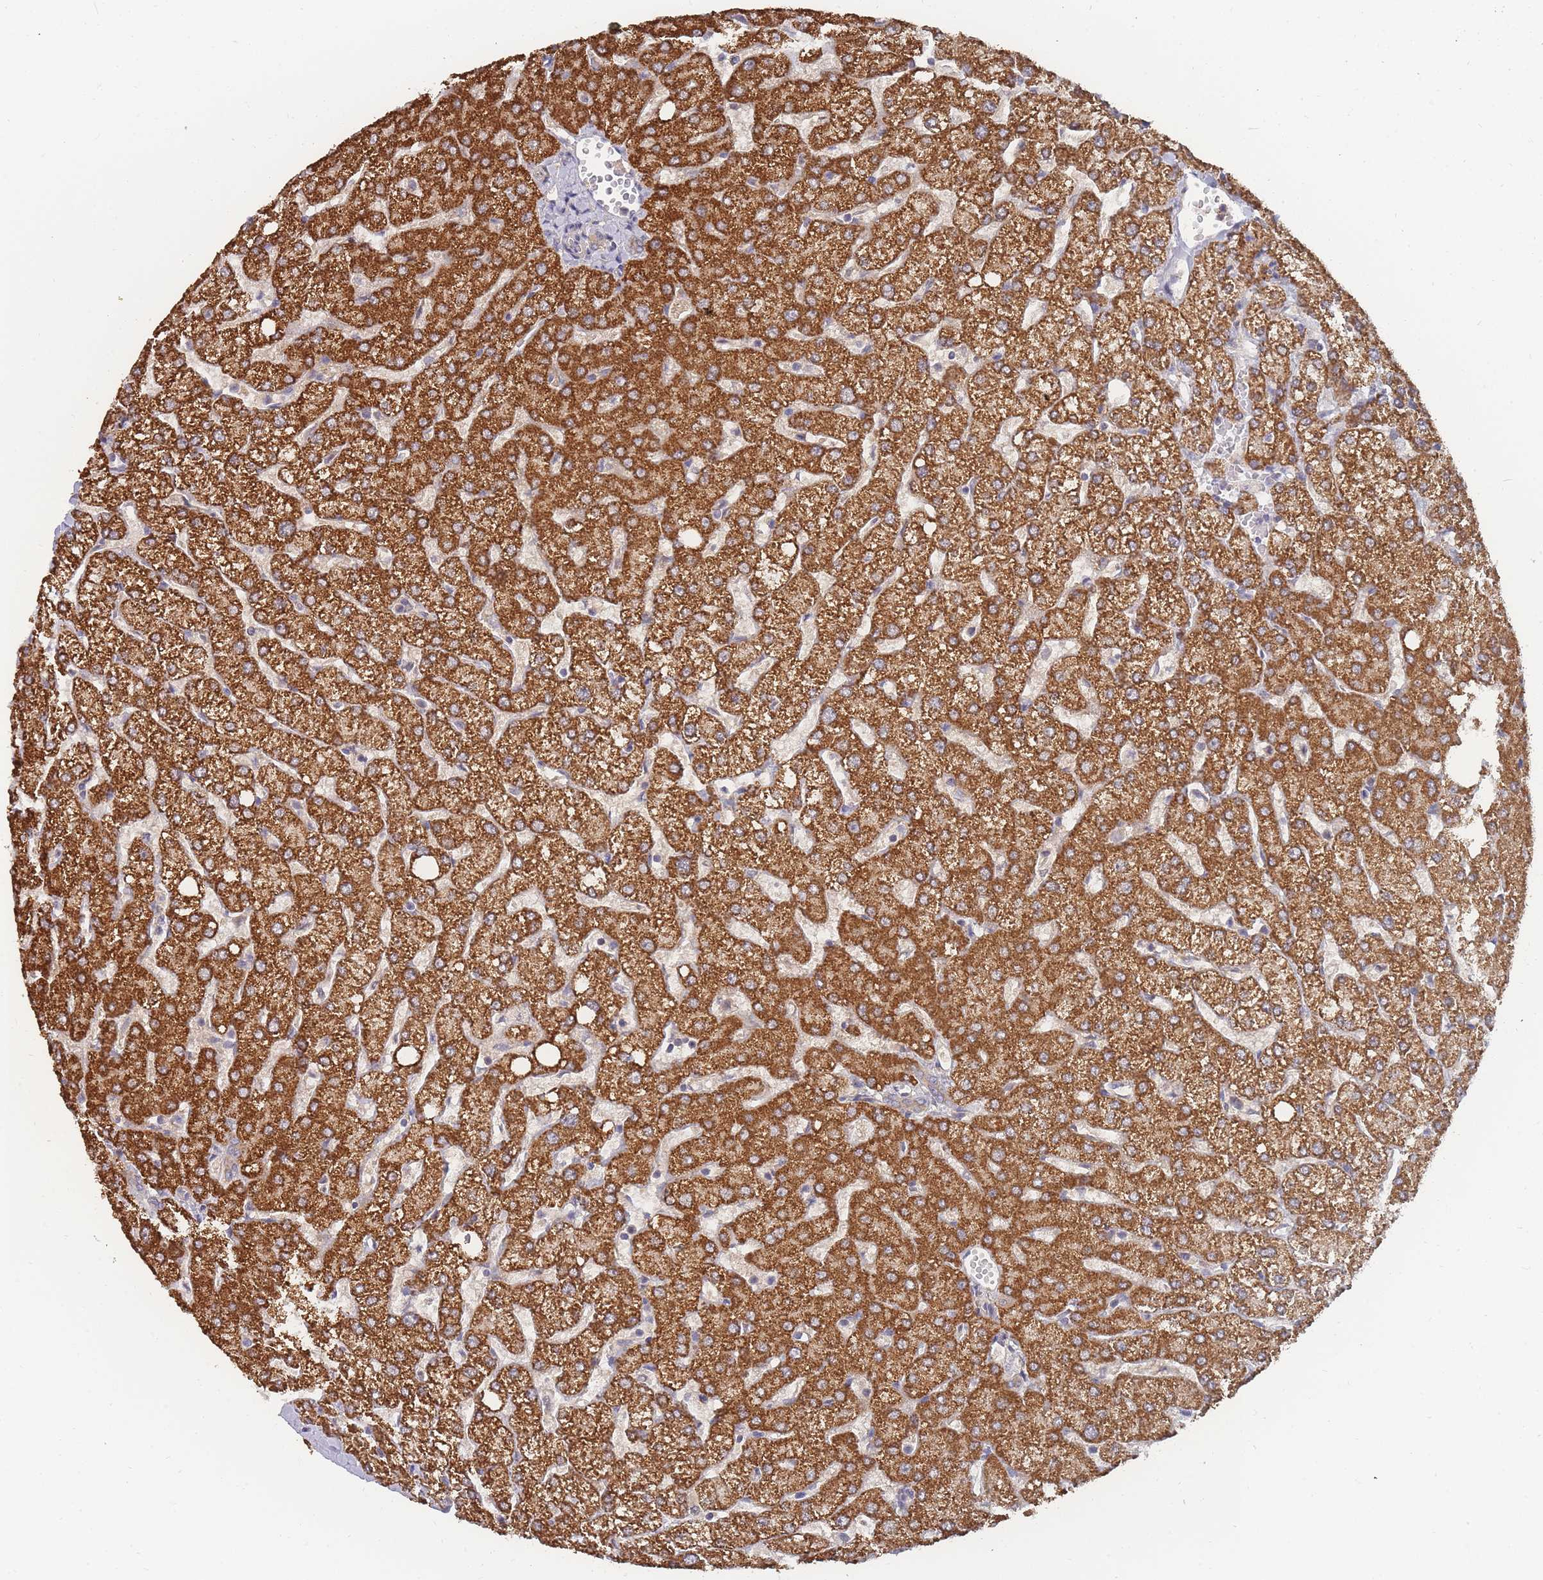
{"staining": {"intensity": "weak", "quantity": "25%-75%", "location": "cytoplasmic/membranous"}, "tissue": "liver", "cell_type": "Cholangiocytes", "image_type": "normal", "snomed": [{"axis": "morphology", "description": "Normal tissue, NOS"}, {"axis": "topography", "description": "Liver"}], "caption": "A brown stain highlights weak cytoplasmic/membranous expression of a protein in cholangiocytes of normal human liver.", "gene": "SLC35F5", "patient": {"sex": "female", "age": 54}}